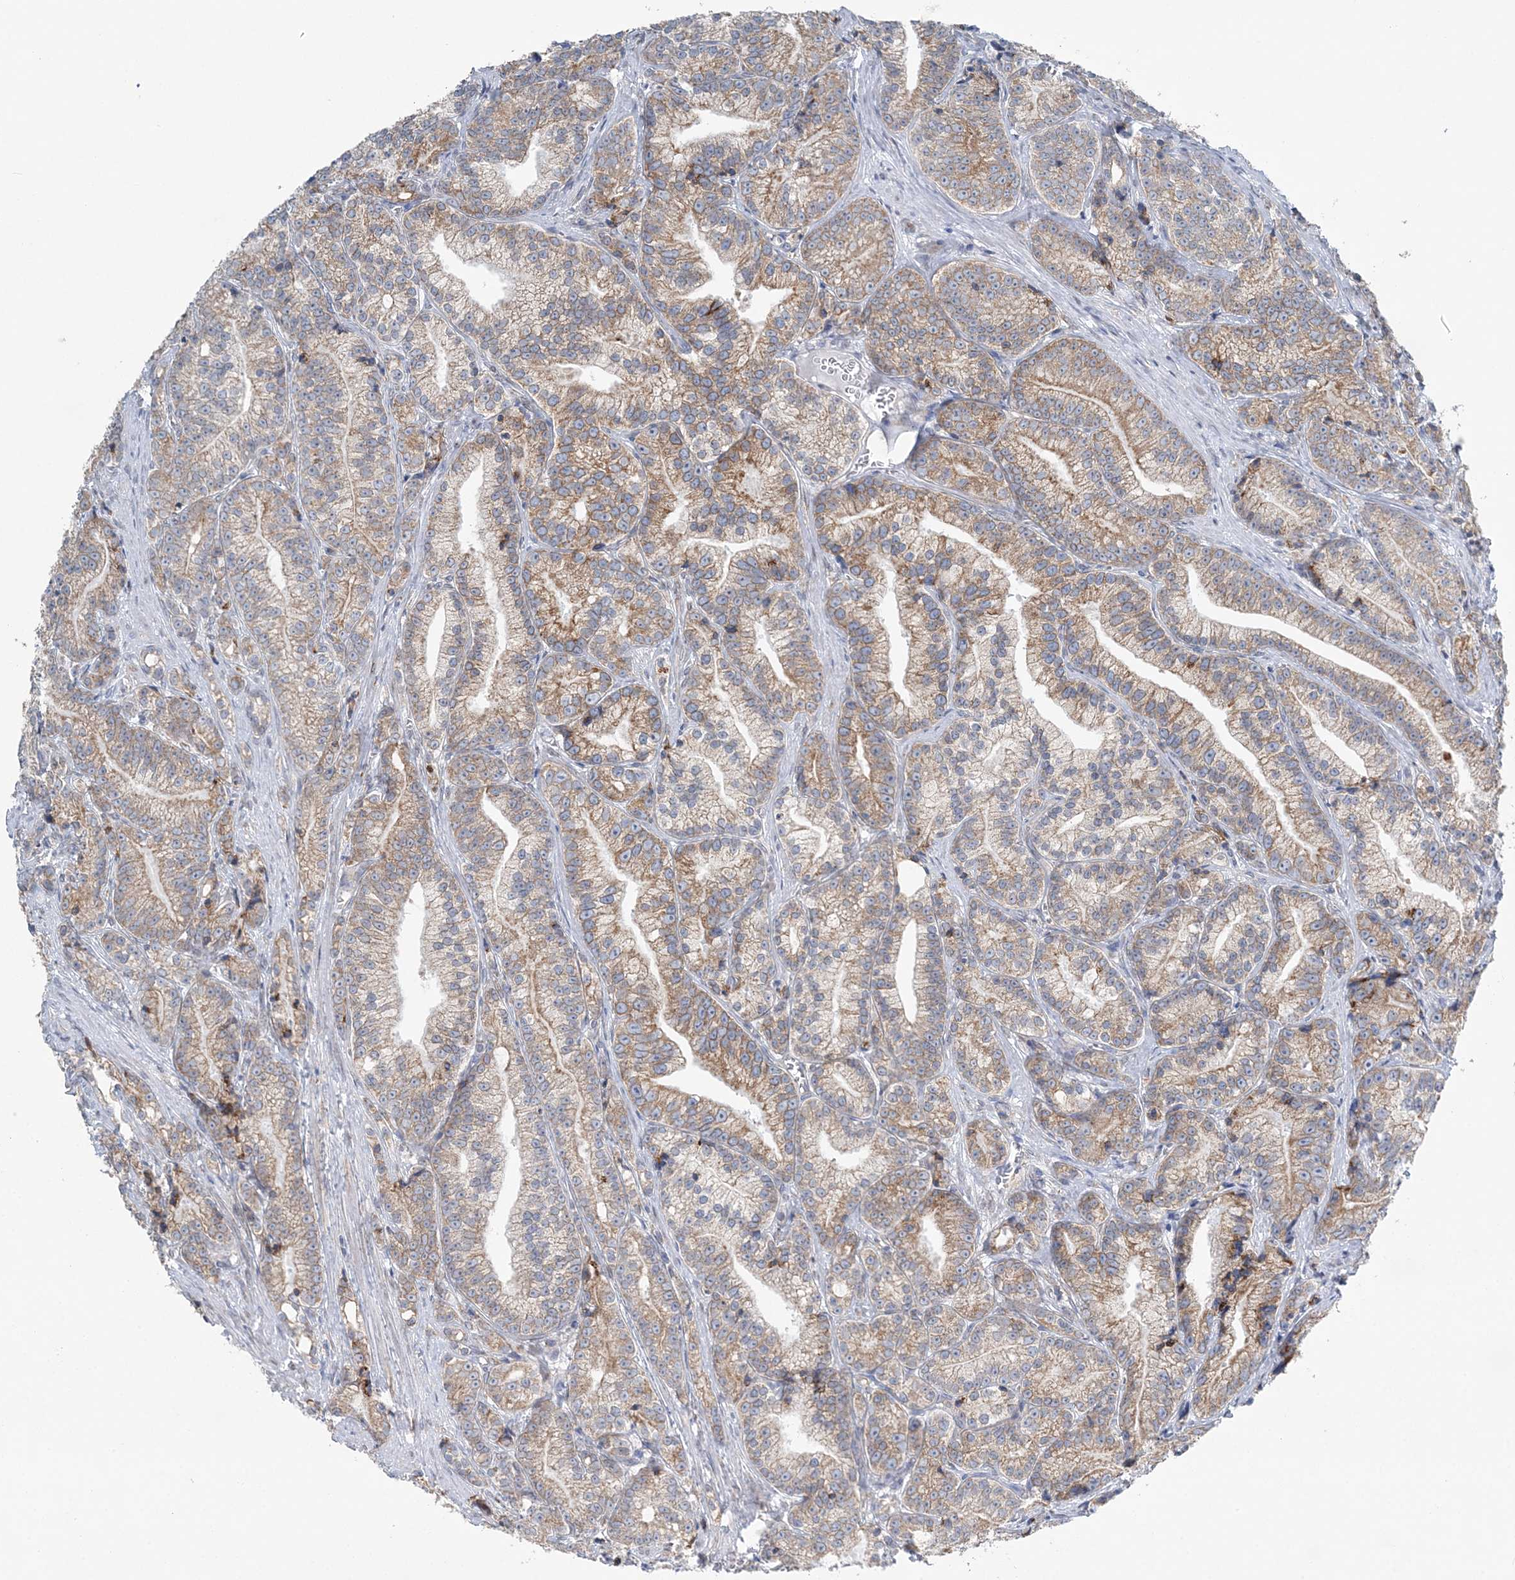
{"staining": {"intensity": "moderate", "quantity": ">75%", "location": "cytoplasmic/membranous"}, "tissue": "prostate cancer", "cell_type": "Tumor cells", "image_type": "cancer", "snomed": [{"axis": "morphology", "description": "Adenocarcinoma, Low grade"}, {"axis": "topography", "description": "Prostate"}], "caption": "Prostate adenocarcinoma (low-grade) tissue demonstrates moderate cytoplasmic/membranous staining in approximately >75% of tumor cells, visualized by immunohistochemistry.", "gene": "TMED10", "patient": {"sex": "male", "age": 89}}